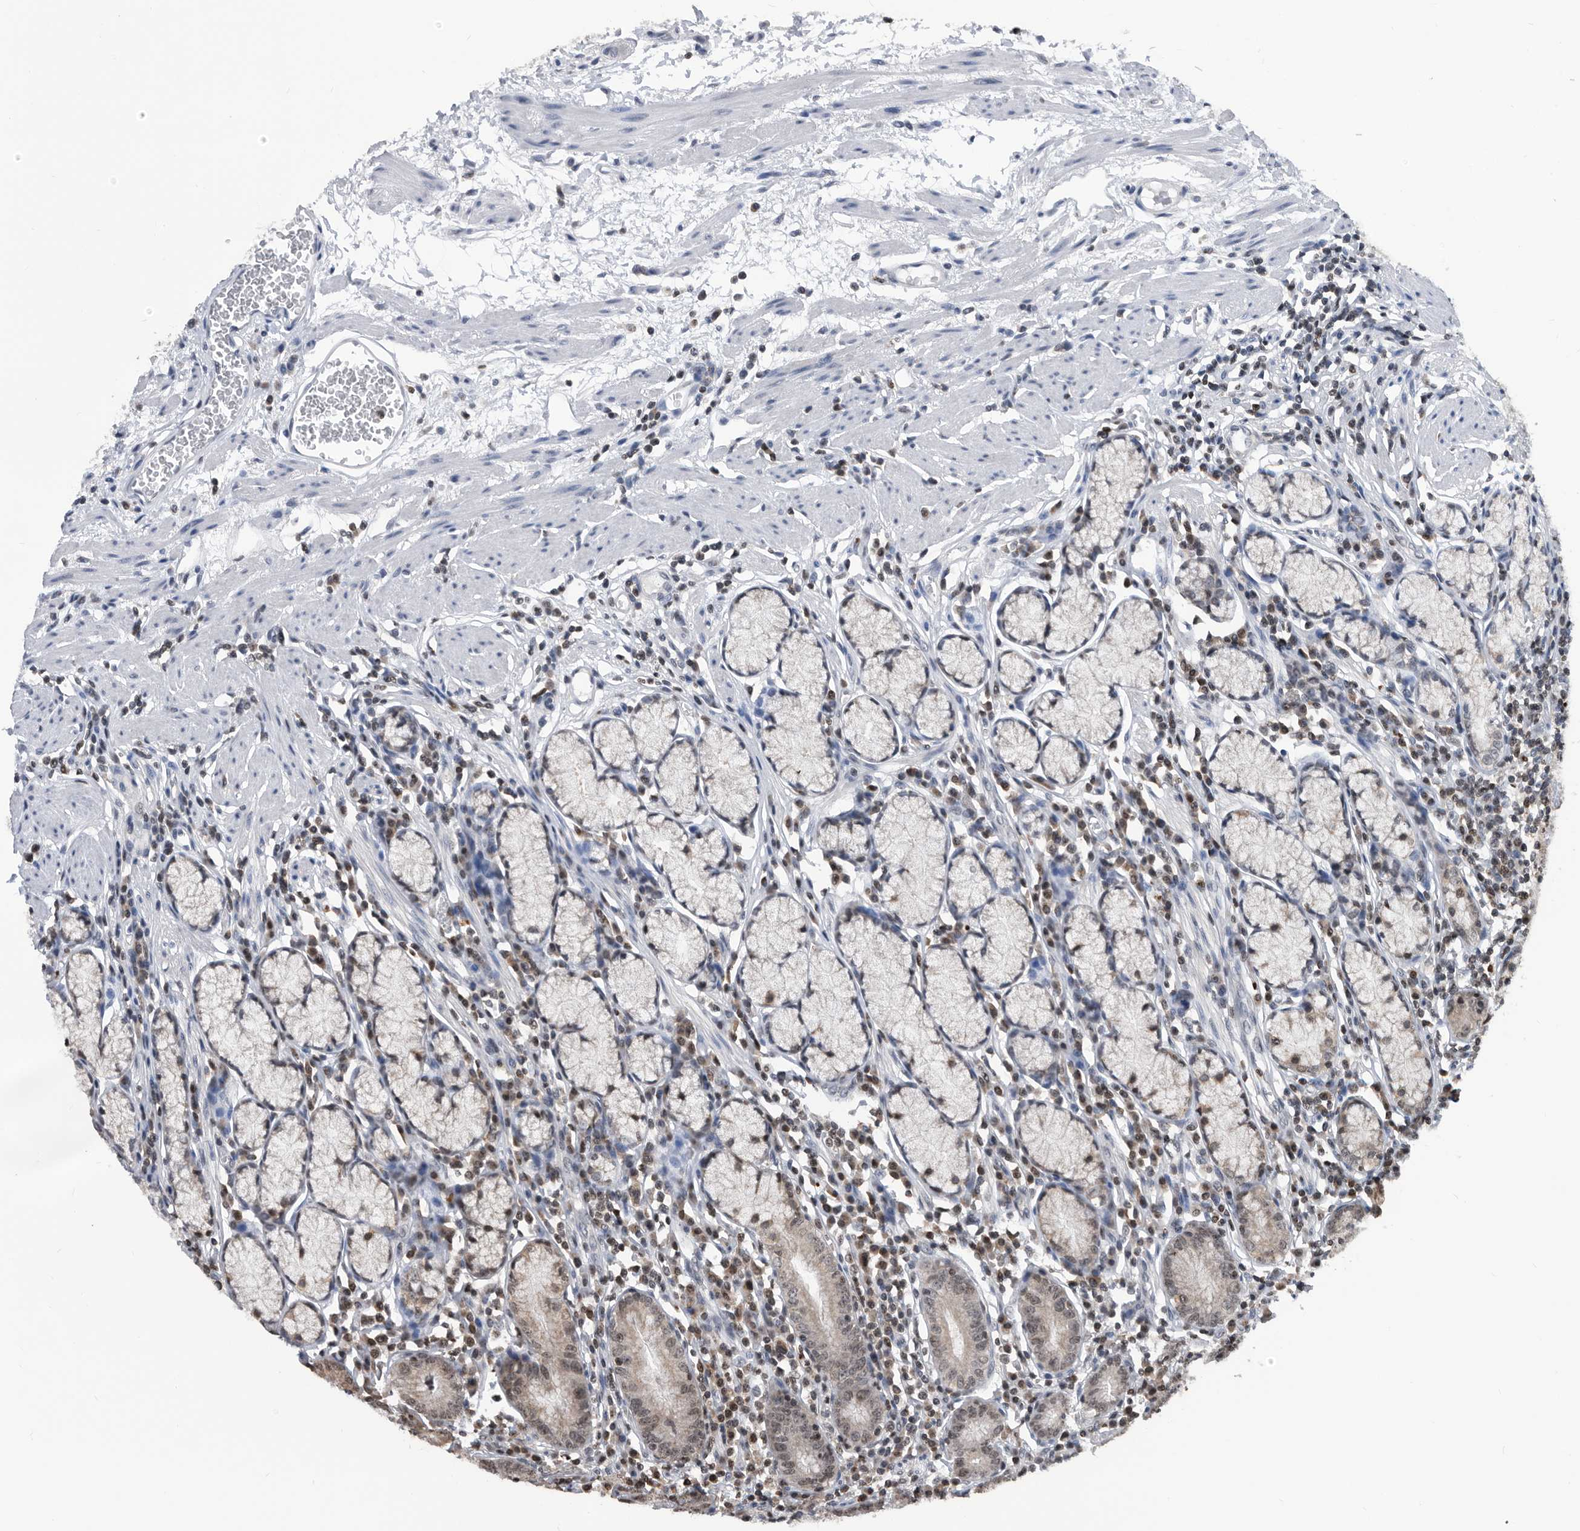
{"staining": {"intensity": "moderate", "quantity": "25%-75%", "location": "cytoplasmic/membranous,nuclear"}, "tissue": "stomach", "cell_type": "Glandular cells", "image_type": "normal", "snomed": [{"axis": "morphology", "description": "Normal tissue, NOS"}, {"axis": "topography", "description": "Stomach"}], "caption": "Human stomach stained with a protein marker demonstrates moderate staining in glandular cells.", "gene": "TSTD1", "patient": {"sex": "male", "age": 55}}